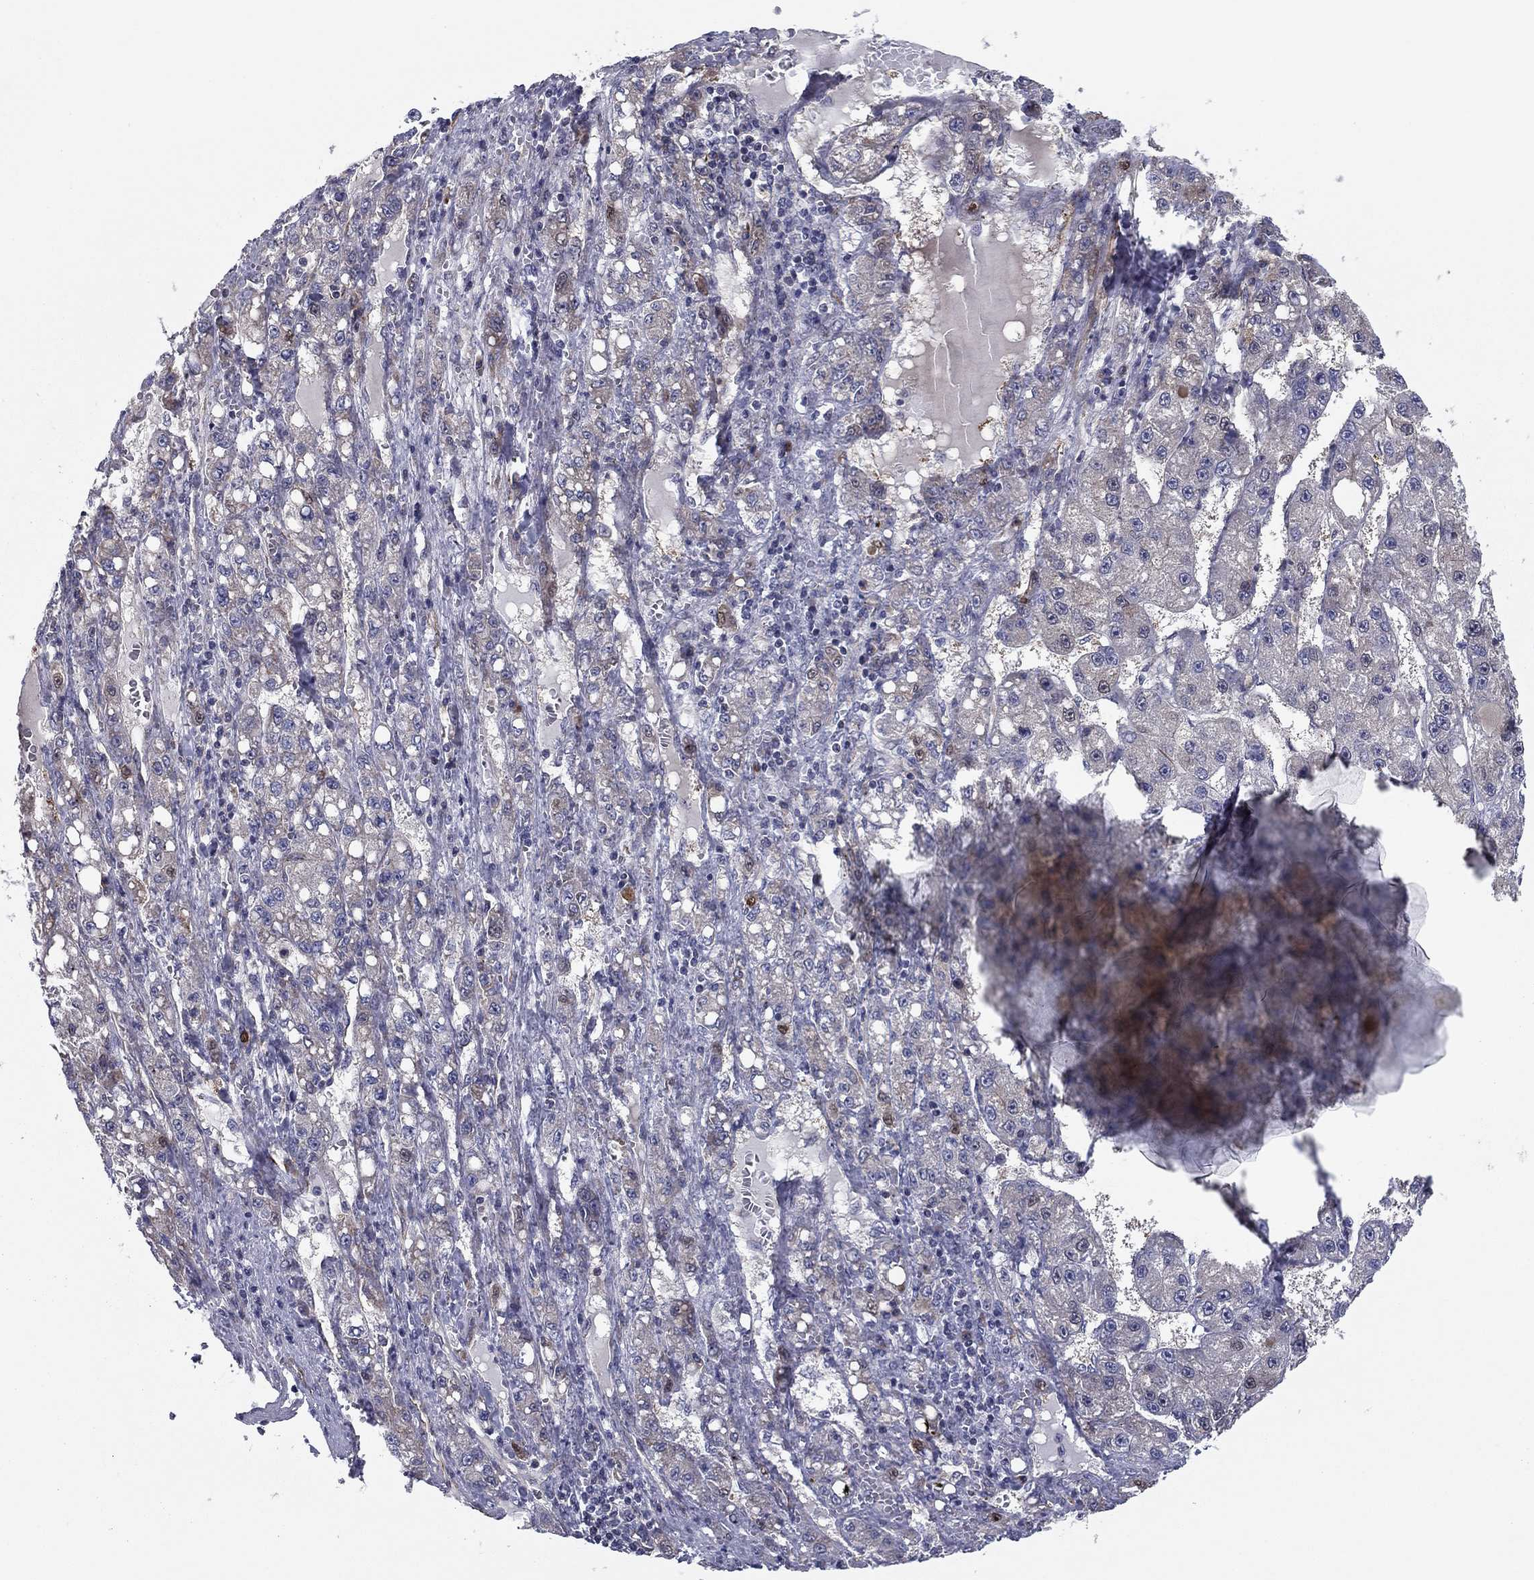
{"staining": {"intensity": "negative", "quantity": "none", "location": "none"}, "tissue": "liver cancer", "cell_type": "Tumor cells", "image_type": "cancer", "snomed": [{"axis": "morphology", "description": "Carcinoma, Hepatocellular, NOS"}, {"axis": "topography", "description": "Liver"}], "caption": "Image shows no protein positivity in tumor cells of liver hepatocellular carcinoma tissue.", "gene": "CLSTN1", "patient": {"sex": "female", "age": 65}}